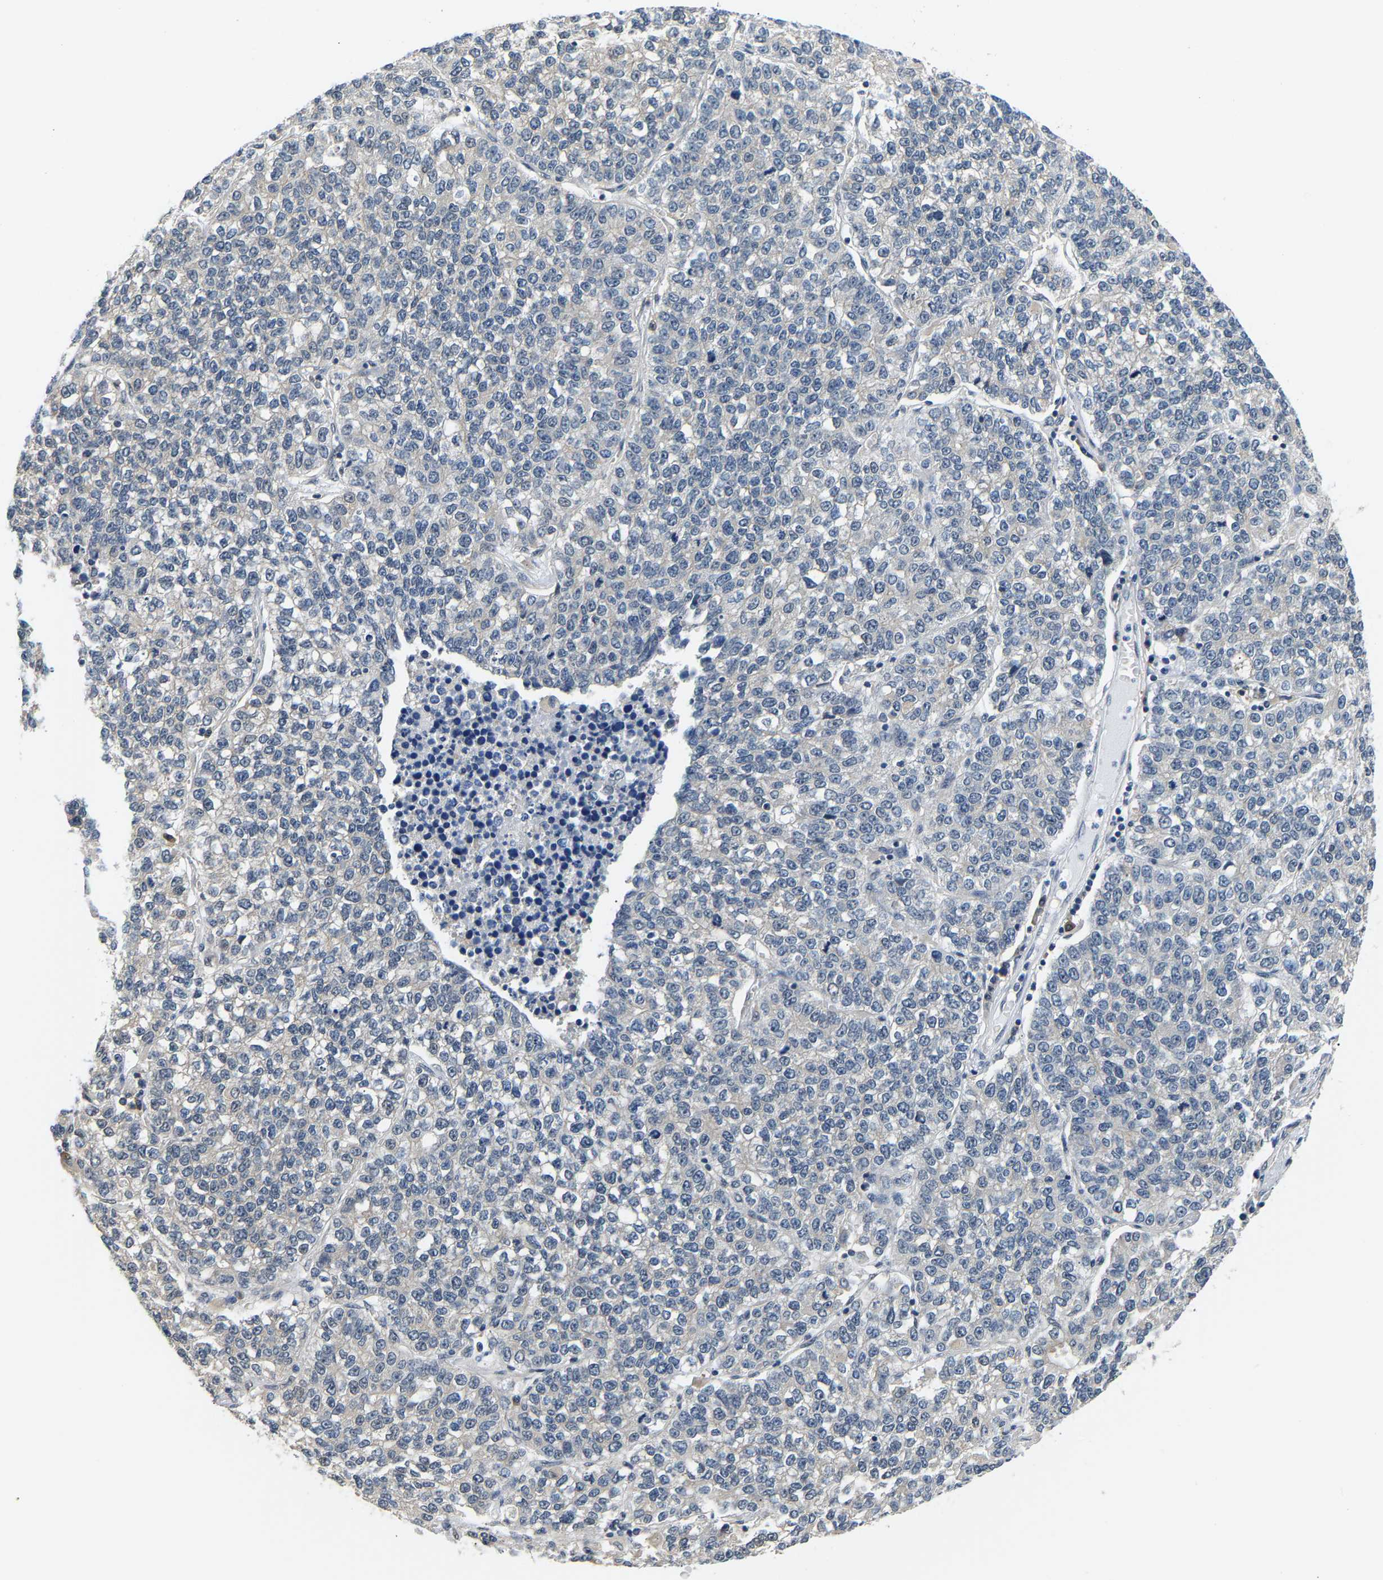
{"staining": {"intensity": "negative", "quantity": "none", "location": "none"}, "tissue": "lung cancer", "cell_type": "Tumor cells", "image_type": "cancer", "snomed": [{"axis": "morphology", "description": "Adenocarcinoma, NOS"}, {"axis": "topography", "description": "Lung"}], "caption": "Micrograph shows no significant protein expression in tumor cells of lung cancer.", "gene": "ARHGEF12", "patient": {"sex": "male", "age": 49}}